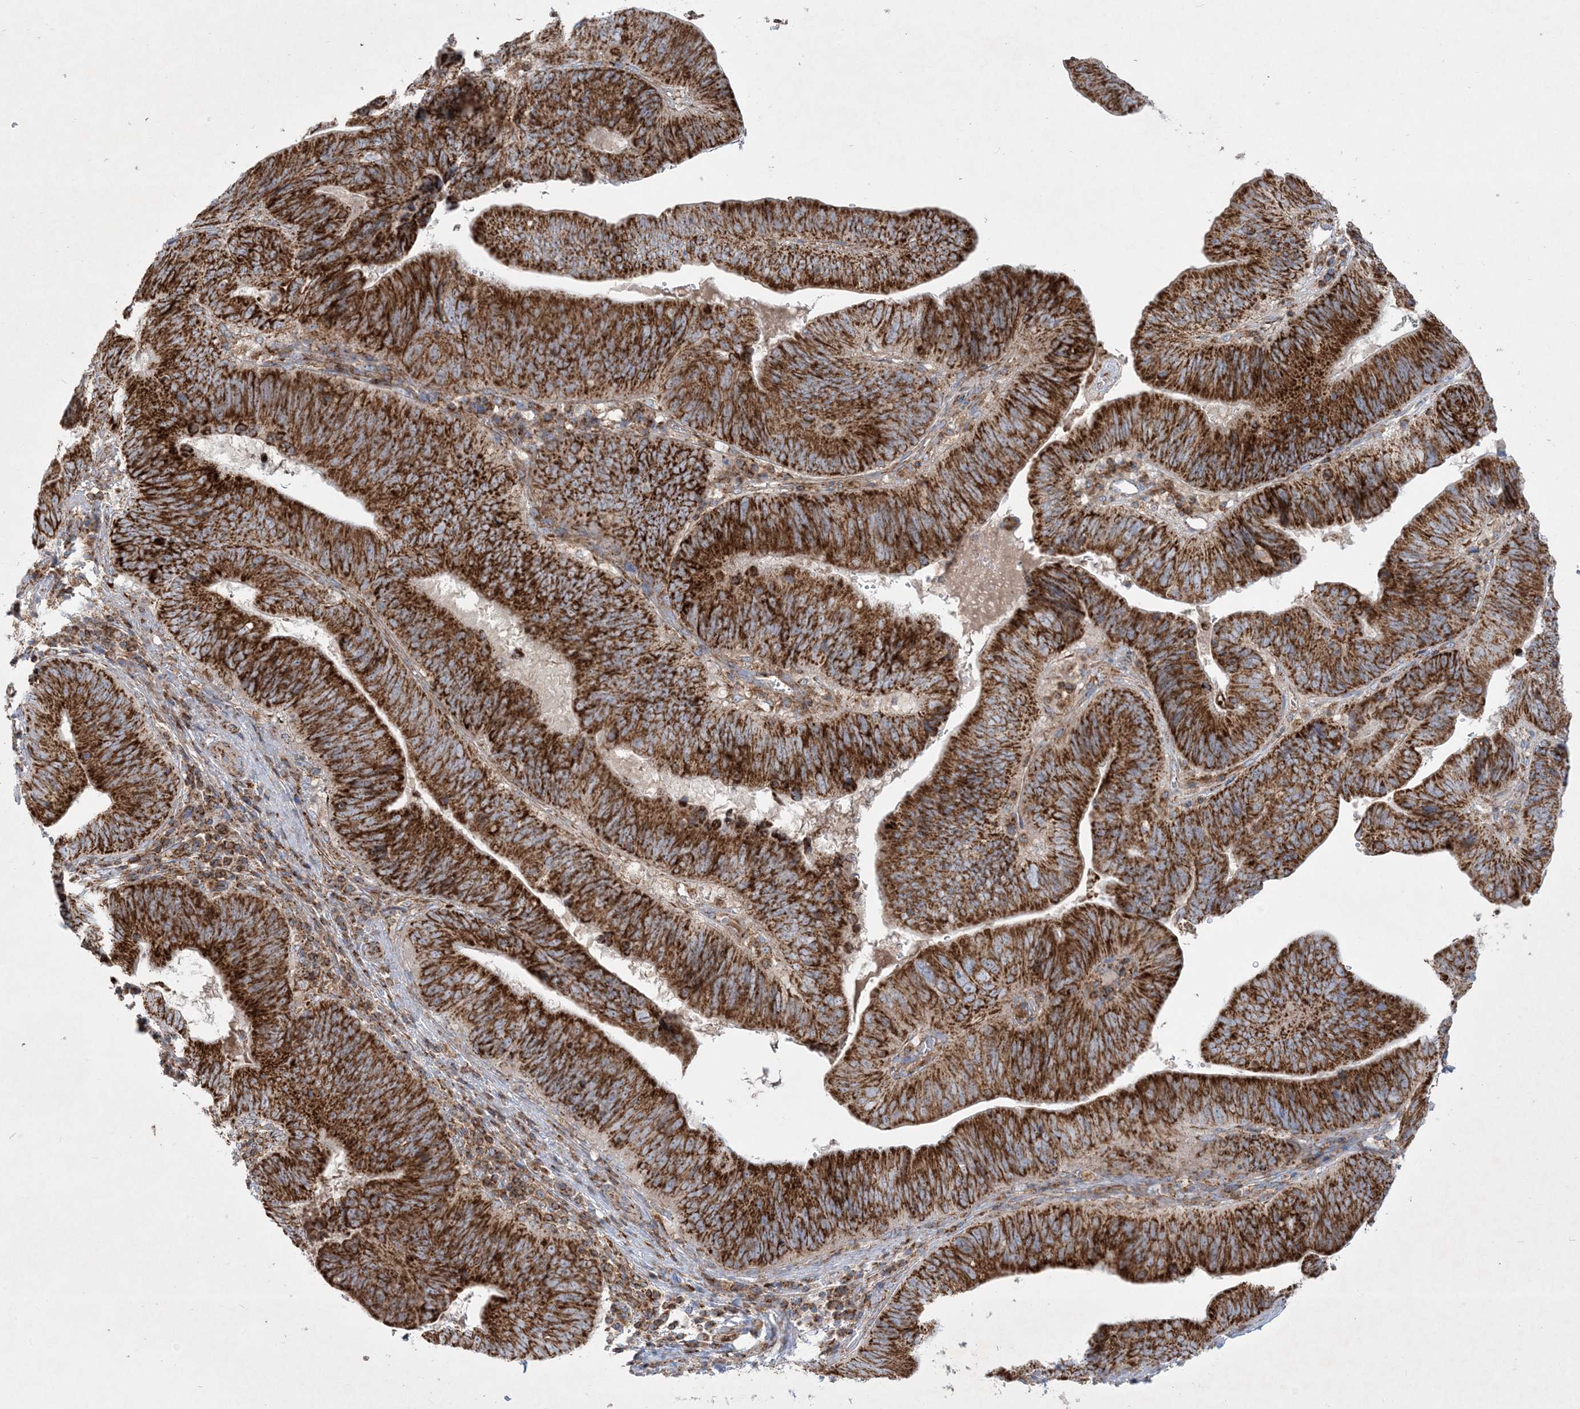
{"staining": {"intensity": "strong", "quantity": ">75%", "location": "cytoplasmic/membranous"}, "tissue": "pancreatic cancer", "cell_type": "Tumor cells", "image_type": "cancer", "snomed": [{"axis": "morphology", "description": "Adenocarcinoma, NOS"}, {"axis": "topography", "description": "Pancreas"}], "caption": "Pancreatic cancer (adenocarcinoma) stained with a brown dye shows strong cytoplasmic/membranous positive staining in approximately >75% of tumor cells.", "gene": "BEND4", "patient": {"sex": "male", "age": 63}}